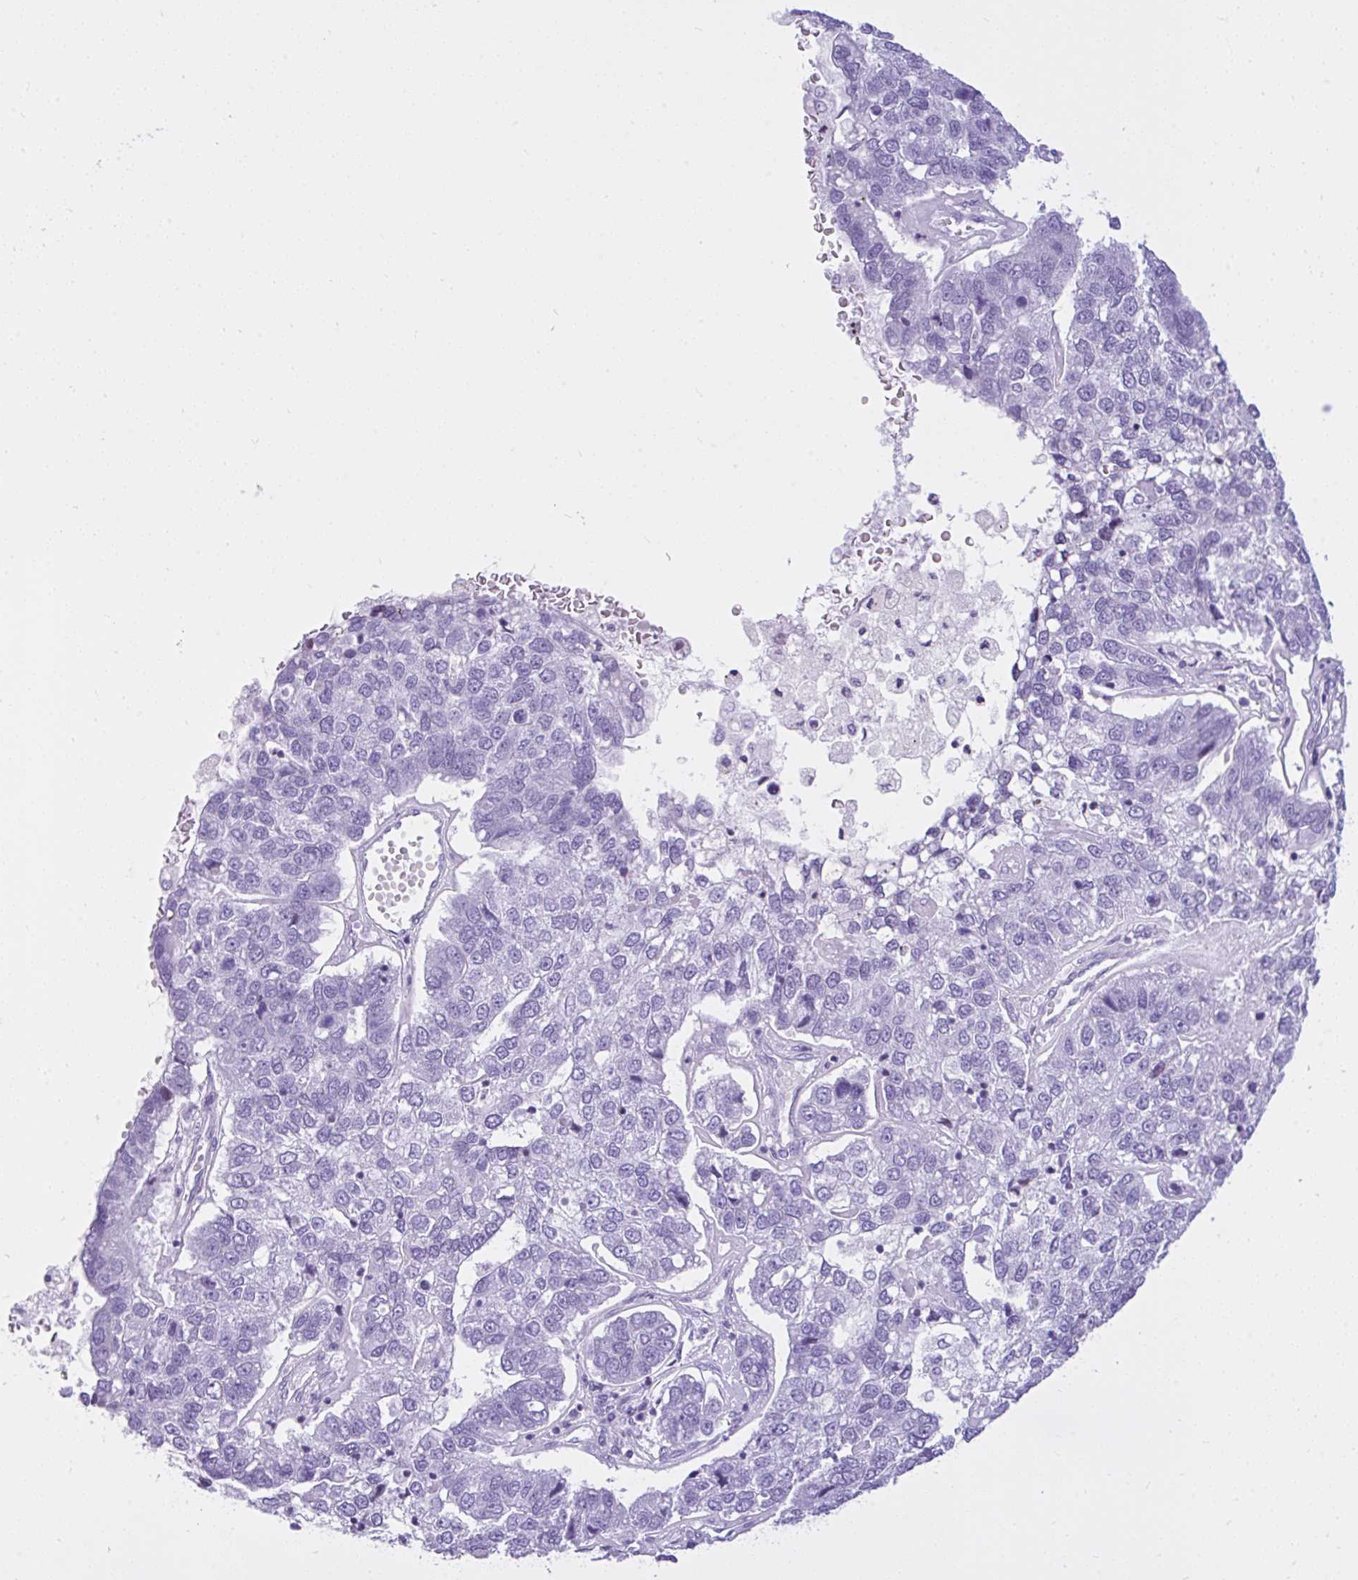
{"staining": {"intensity": "negative", "quantity": "none", "location": "none"}, "tissue": "pancreatic cancer", "cell_type": "Tumor cells", "image_type": "cancer", "snomed": [{"axis": "morphology", "description": "Adenocarcinoma, NOS"}, {"axis": "topography", "description": "Pancreas"}], "caption": "Histopathology image shows no significant protein staining in tumor cells of pancreatic adenocarcinoma.", "gene": "KRT27", "patient": {"sex": "female", "age": 61}}